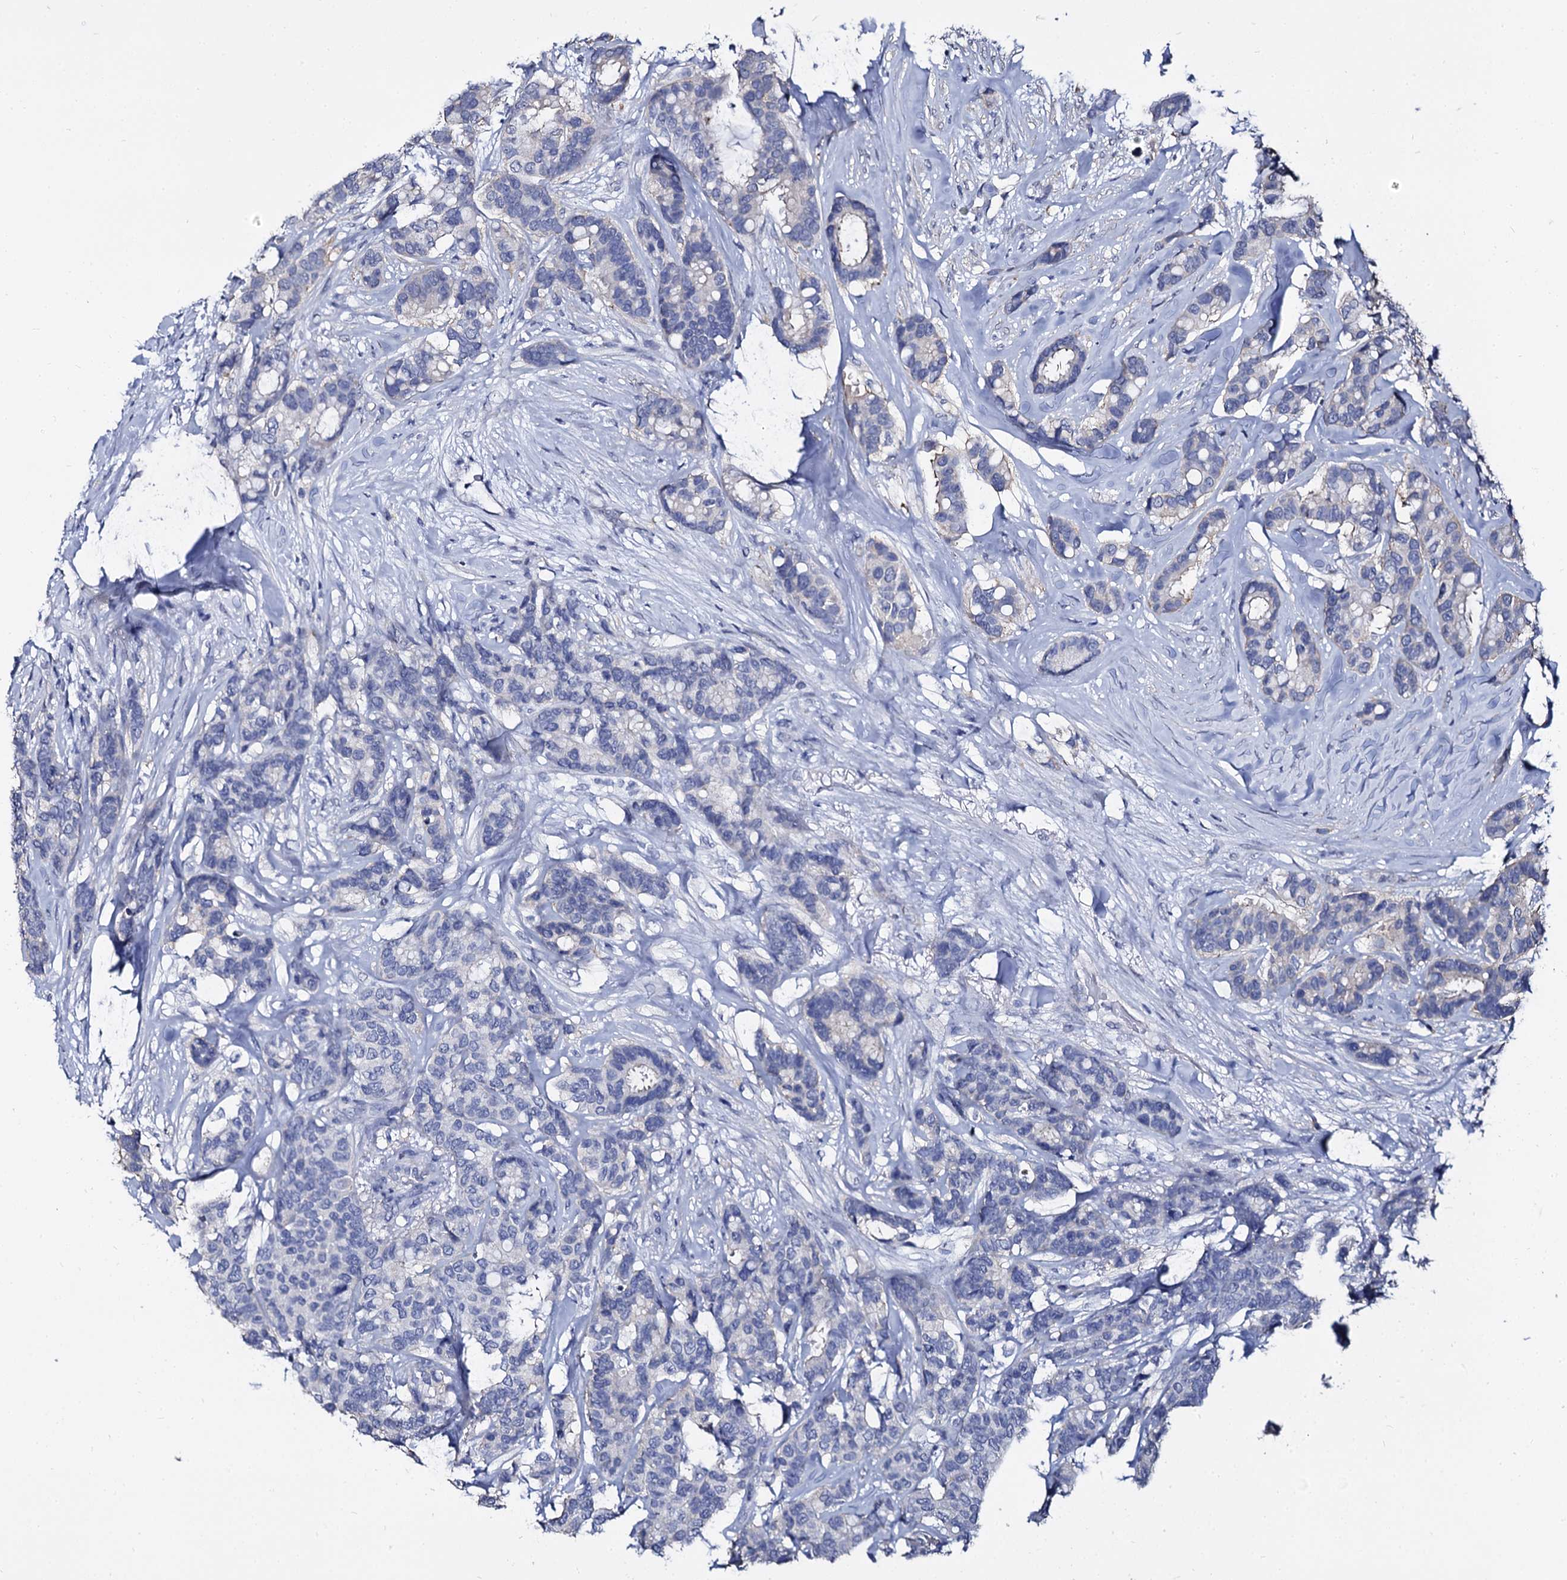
{"staining": {"intensity": "negative", "quantity": "none", "location": "none"}, "tissue": "breast cancer", "cell_type": "Tumor cells", "image_type": "cancer", "snomed": [{"axis": "morphology", "description": "Duct carcinoma"}, {"axis": "topography", "description": "Breast"}], "caption": "Immunohistochemistry of invasive ductal carcinoma (breast) displays no expression in tumor cells.", "gene": "CBFB", "patient": {"sex": "female", "age": 87}}